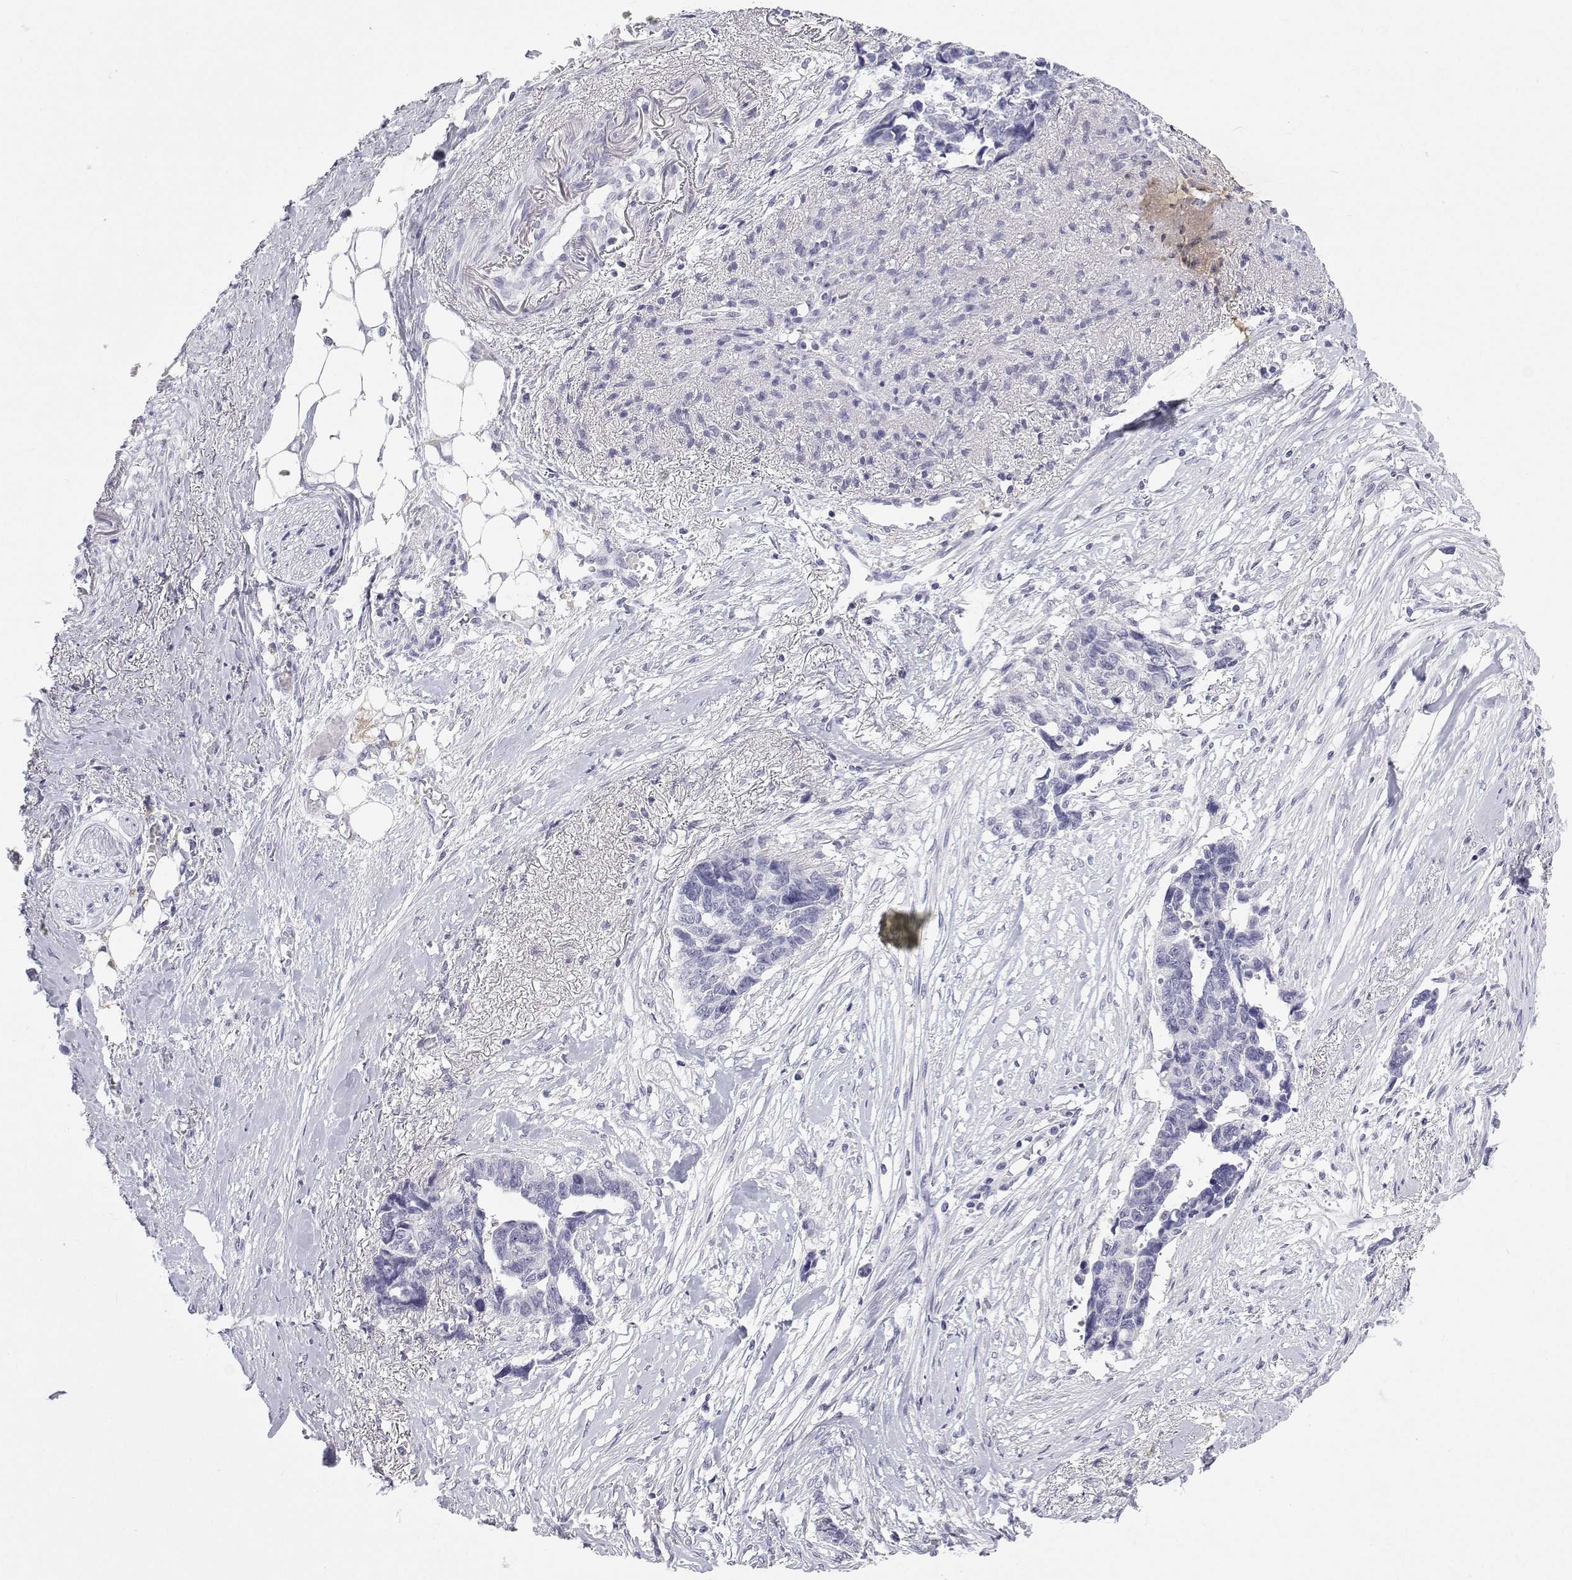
{"staining": {"intensity": "negative", "quantity": "none", "location": "none"}, "tissue": "ovarian cancer", "cell_type": "Tumor cells", "image_type": "cancer", "snomed": [{"axis": "morphology", "description": "Cystadenocarcinoma, serous, NOS"}, {"axis": "topography", "description": "Ovary"}], "caption": "DAB immunohistochemical staining of human ovarian cancer displays no significant staining in tumor cells.", "gene": "TTN", "patient": {"sex": "female", "age": 69}}